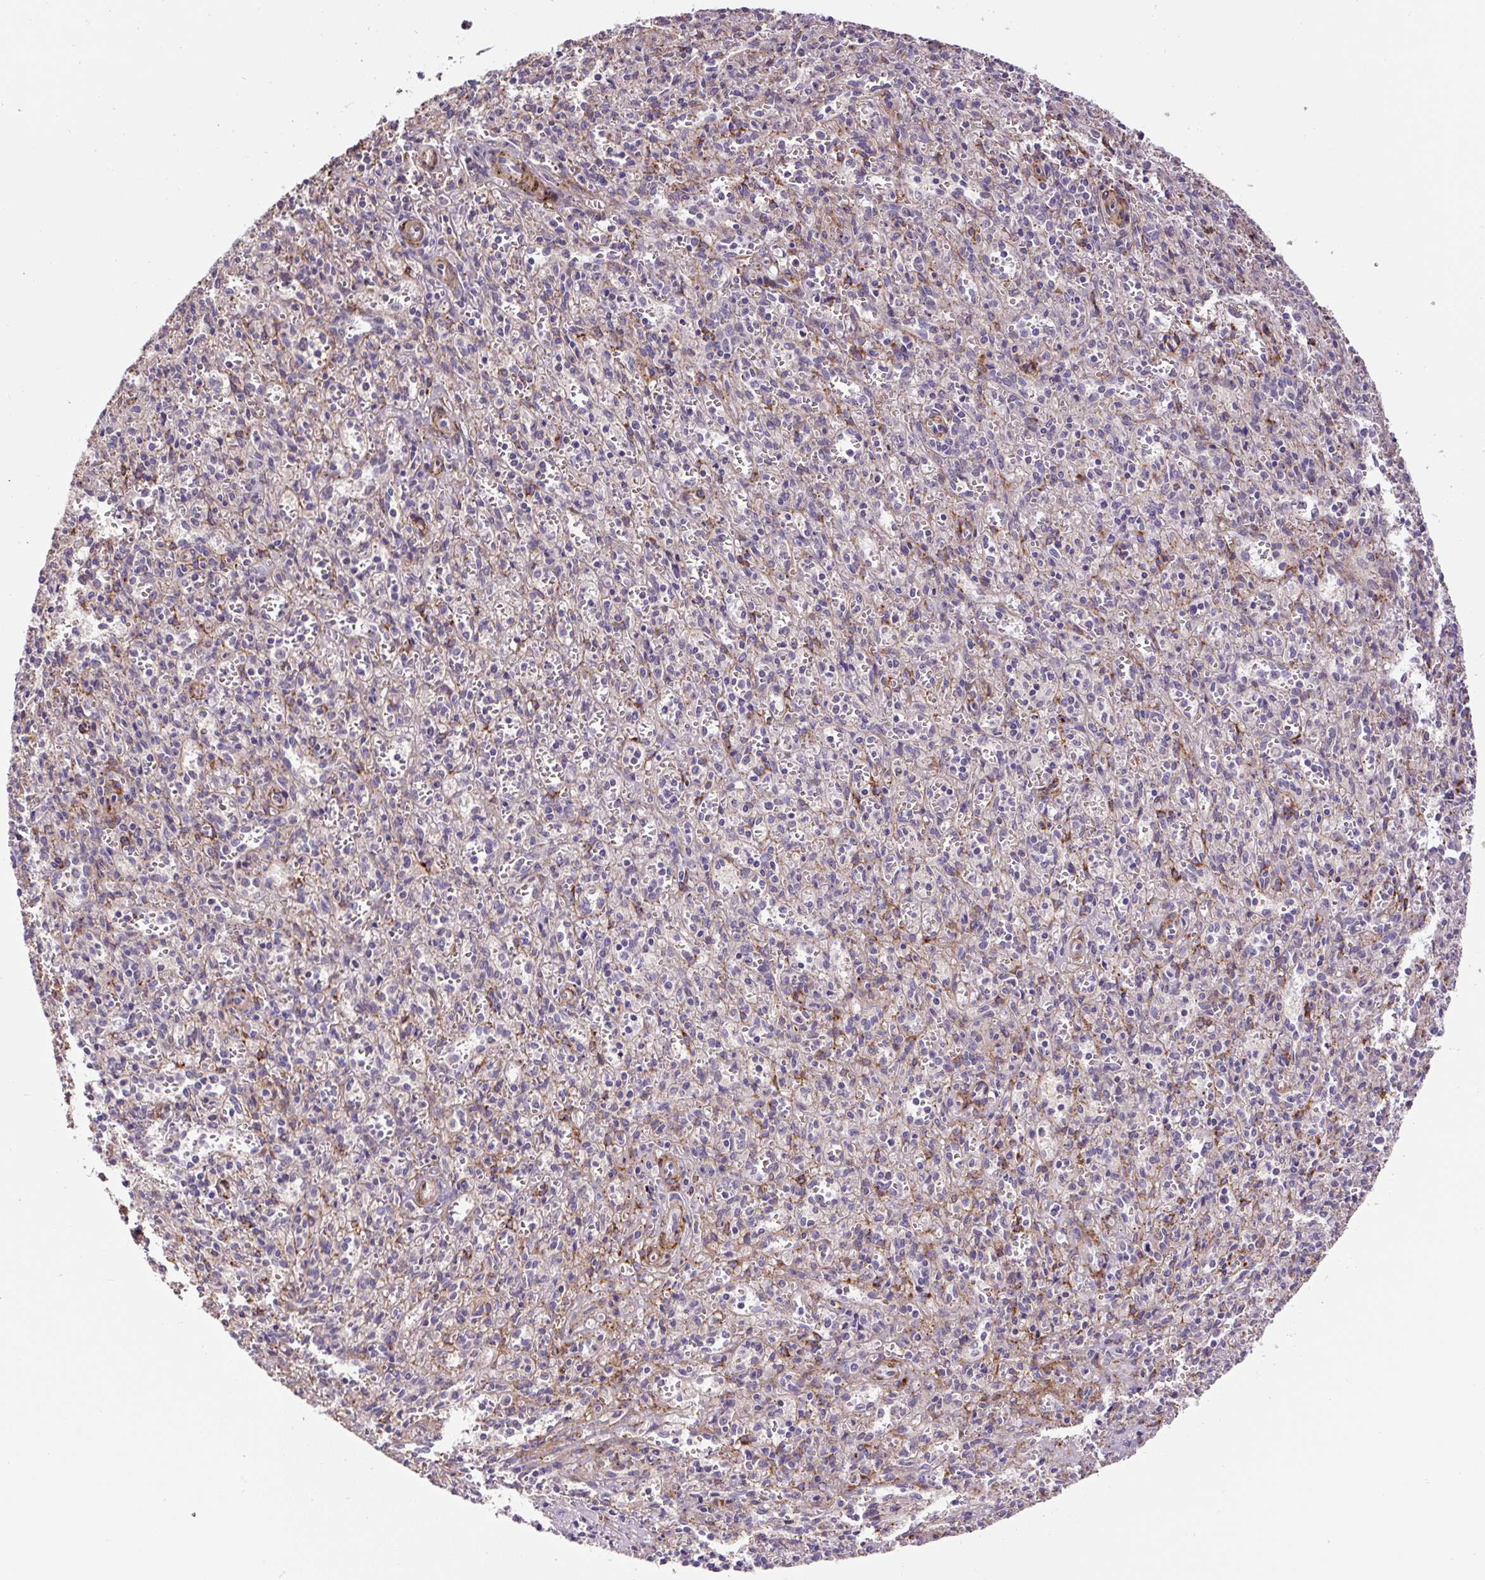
{"staining": {"intensity": "negative", "quantity": "none", "location": "none"}, "tissue": "spleen", "cell_type": "Cells in red pulp", "image_type": "normal", "snomed": [{"axis": "morphology", "description": "Normal tissue, NOS"}, {"axis": "topography", "description": "Spleen"}], "caption": "The image displays no staining of cells in red pulp in normal spleen.", "gene": "RNF170", "patient": {"sex": "female", "age": 26}}